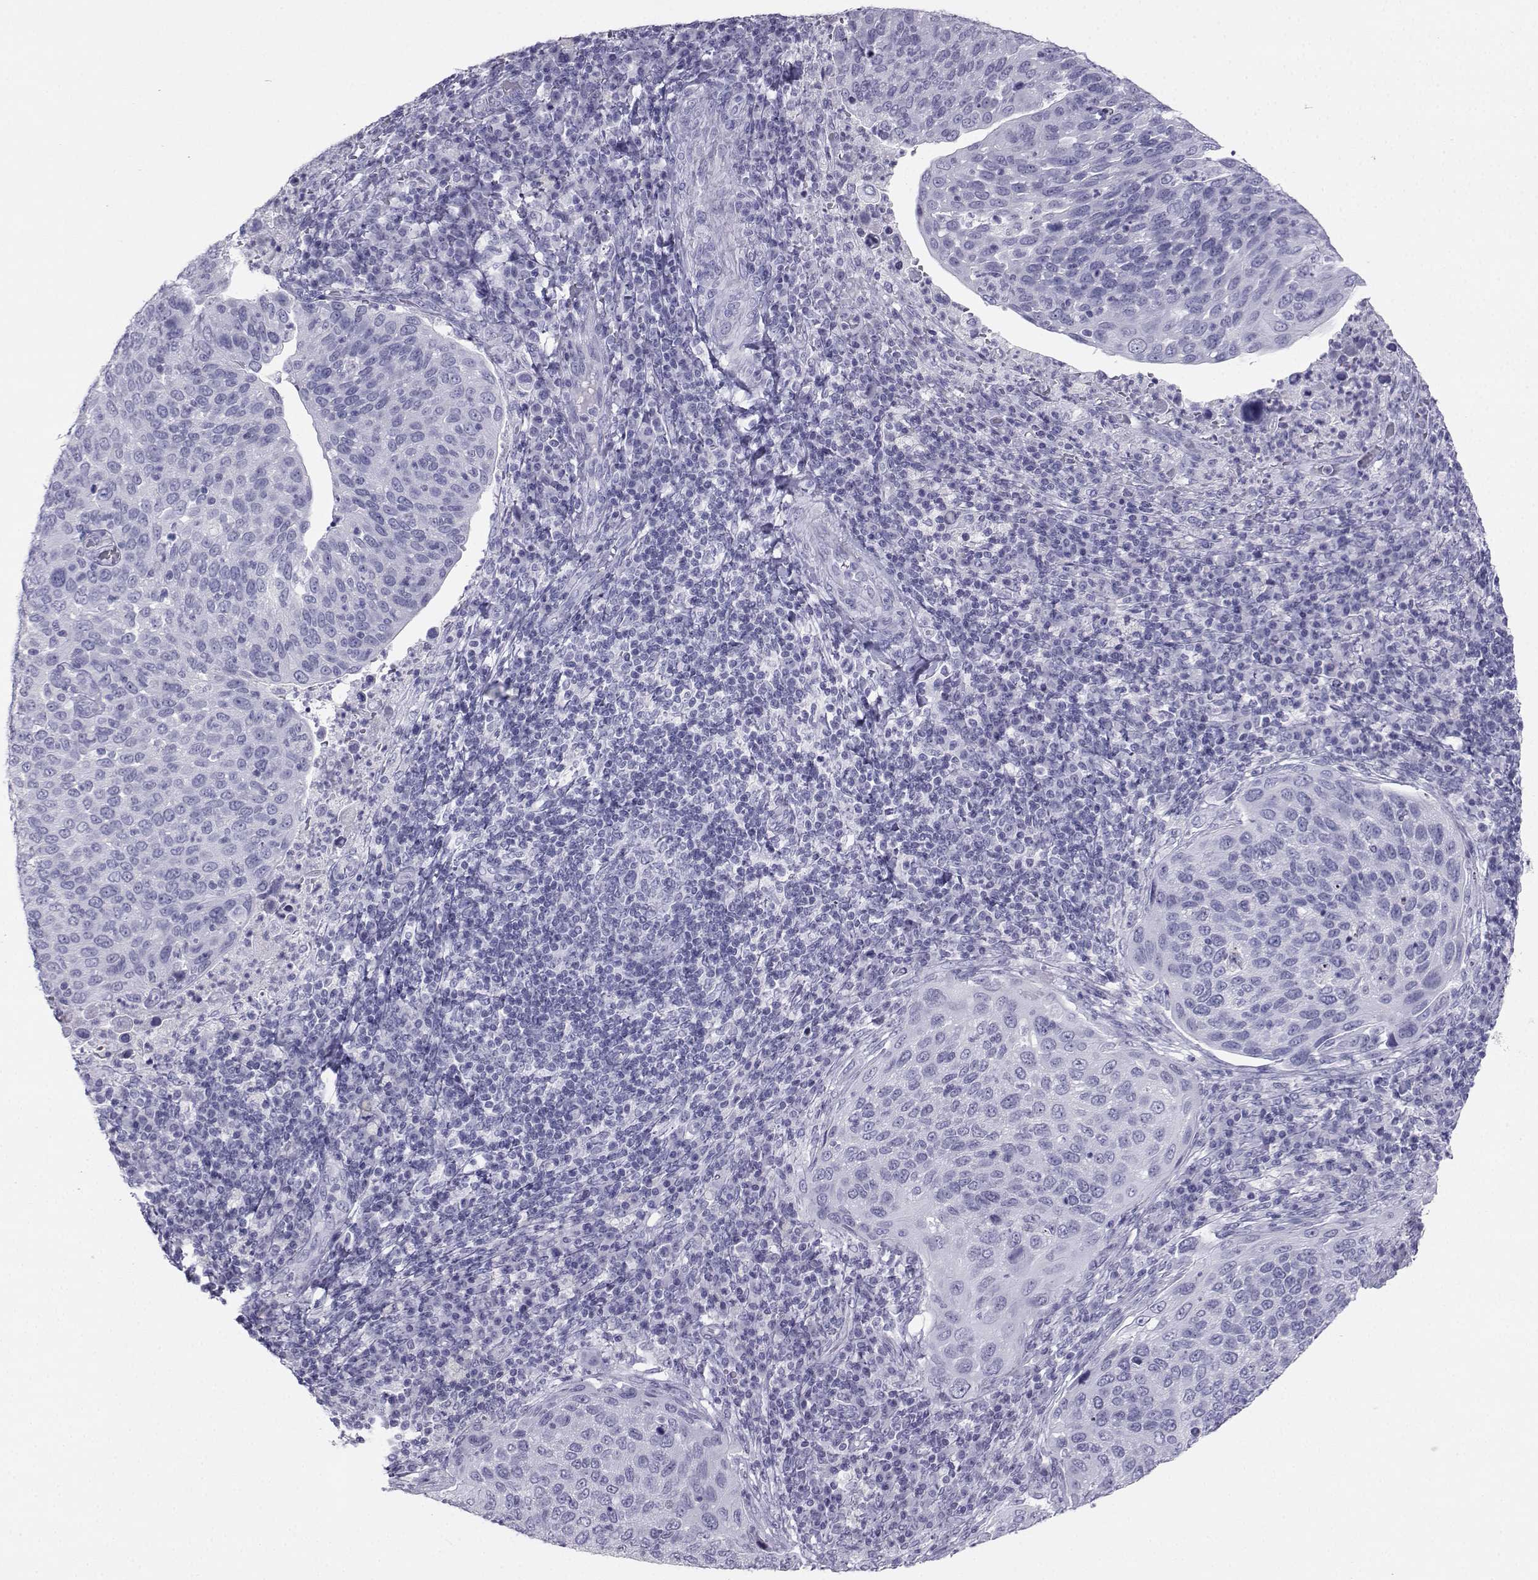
{"staining": {"intensity": "negative", "quantity": "none", "location": "none"}, "tissue": "cervical cancer", "cell_type": "Tumor cells", "image_type": "cancer", "snomed": [{"axis": "morphology", "description": "Squamous cell carcinoma, NOS"}, {"axis": "topography", "description": "Cervix"}], "caption": "High power microscopy image of an immunohistochemistry (IHC) micrograph of cervical squamous cell carcinoma, revealing no significant expression in tumor cells. Nuclei are stained in blue.", "gene": "SST", "patient": {"sex": "female", "age": 54}}